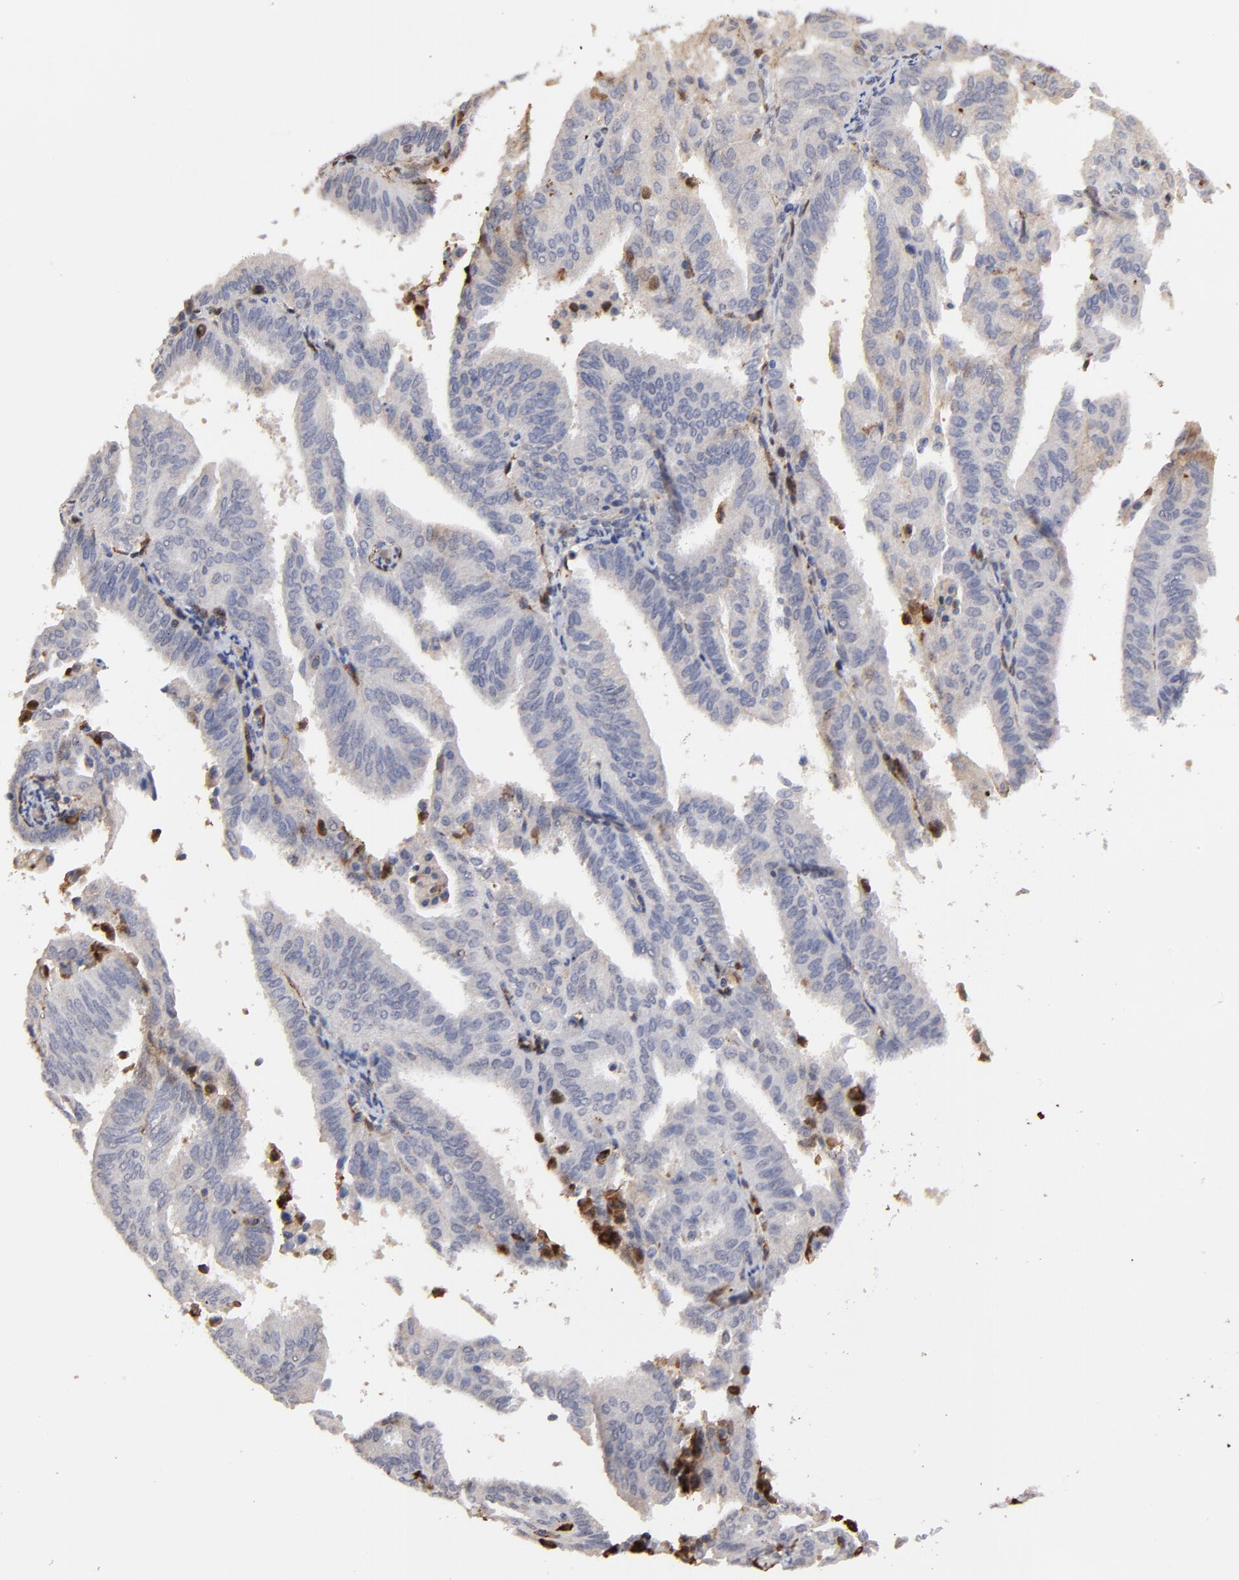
{"staining": {"intensity": "weak", "quantity": "<25%", "location": "cytoplasmic/membranous"}, "tissue": "endometrial cancer", "cell_type": "Tumor cells", "image_type": "cancer", "snomed": [{"axis": "morphology", "description": "Adenocarcinoma, NOS"}, {"axis": "topography", "description": "Endometrium"}], "caption": "Immunohistochemistry image of neoplastic tissue: human endometrial cancer stained with DAB (3,3'-diaminobenzidine) displays no significant protein expression in tumor cells. (Brightfield microscopy of DAB (3,3'-diaminobenzidine) immunohistochemistry at high magnification).", "gene": "SLC6A14", "patient": {"sex": "female", "age": 59}}